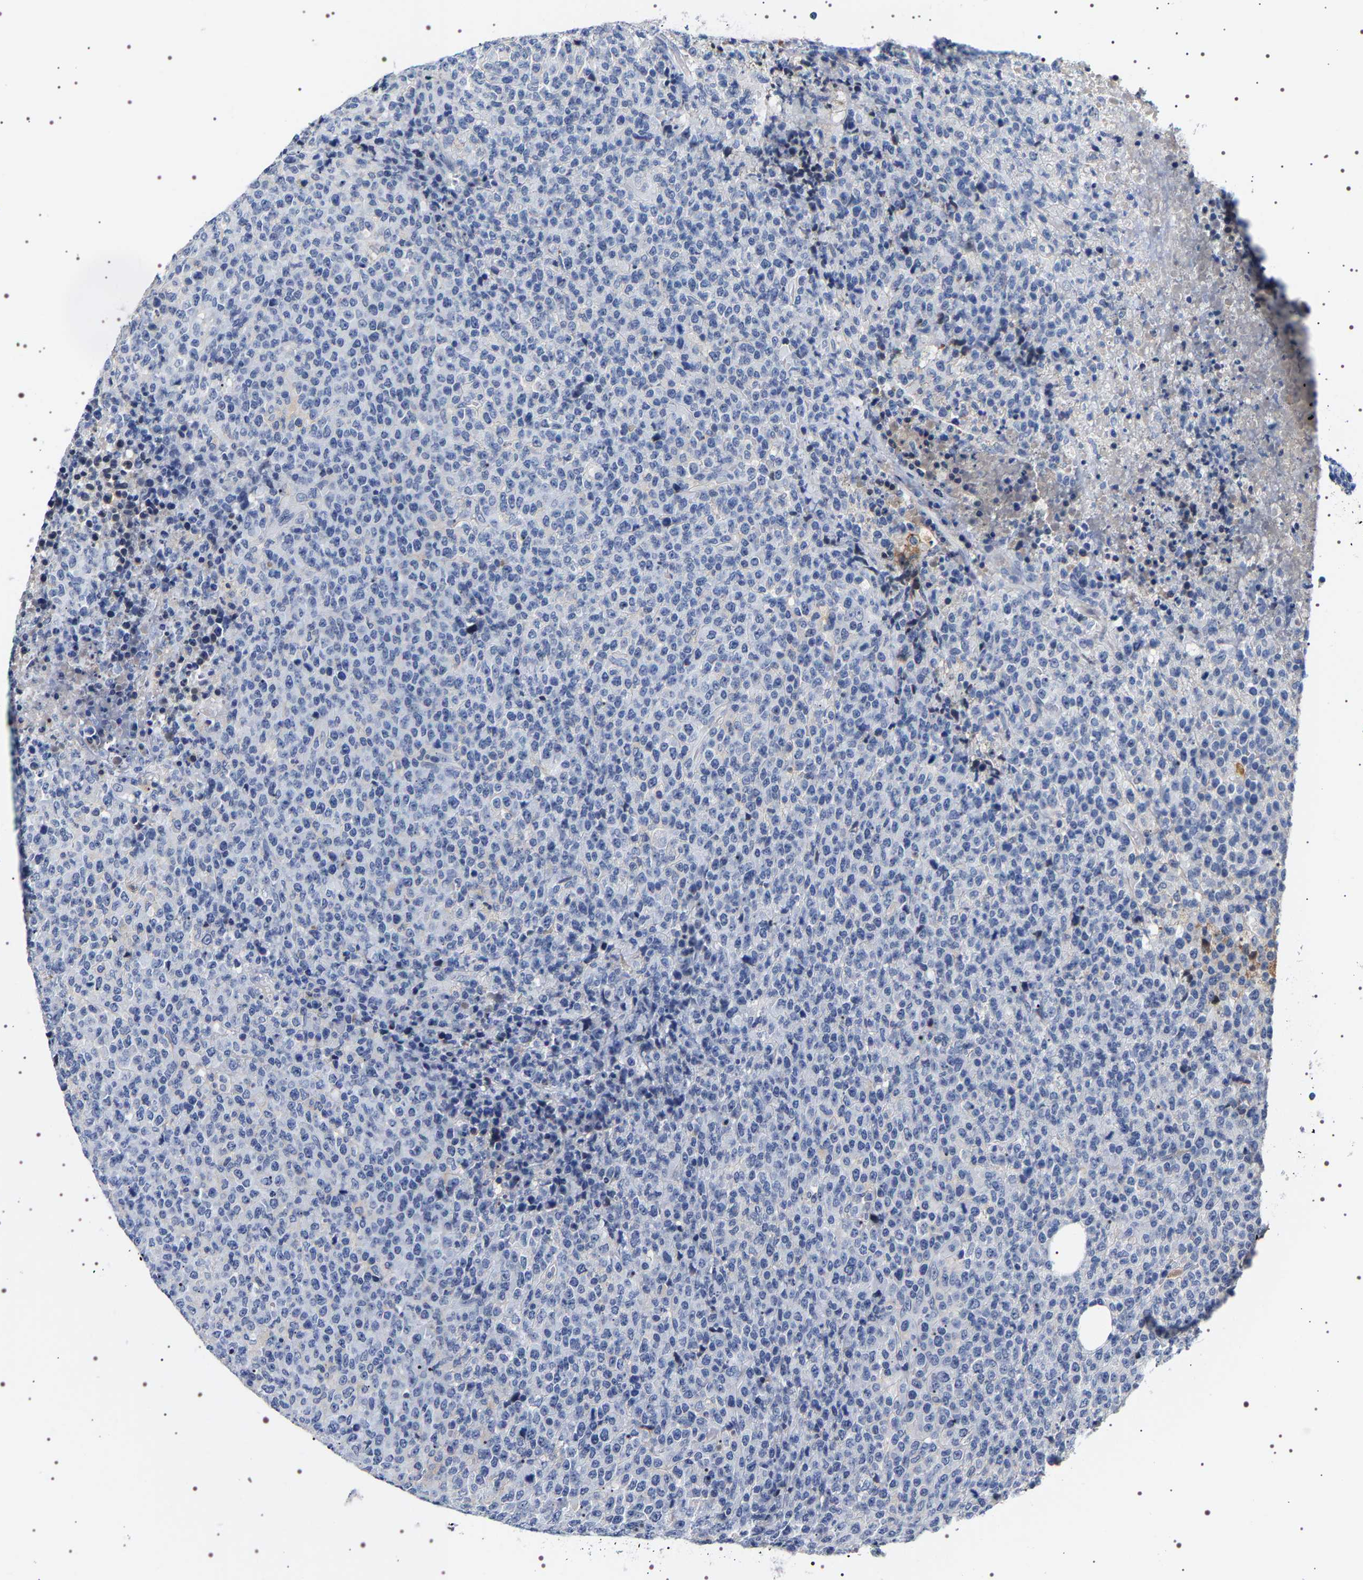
{"staining": {"intensity": "negative", "quantity": "none", "location": "none"}, "tissue": "lymphoma", "cell_type": "Tumor cells", "image_type": "cancer", "snomed": [{"axis": "morphology", "description": "Malignant lymphoma, non-Hodgkin's type, Low grade"}, {"axis": "topography", "description": "Lymph node"}], "caption": "High power microscopy photomicrograph of an immunohistochemistry (IHC) micrograph of lymphoma, revealing no significant positivity in tumor cells. (Immunohistochemistry (ihc), brightfield microscopy, high magnification).", "gene": "UBQLN3", "patient": {"sex": "male", "age": 66}}